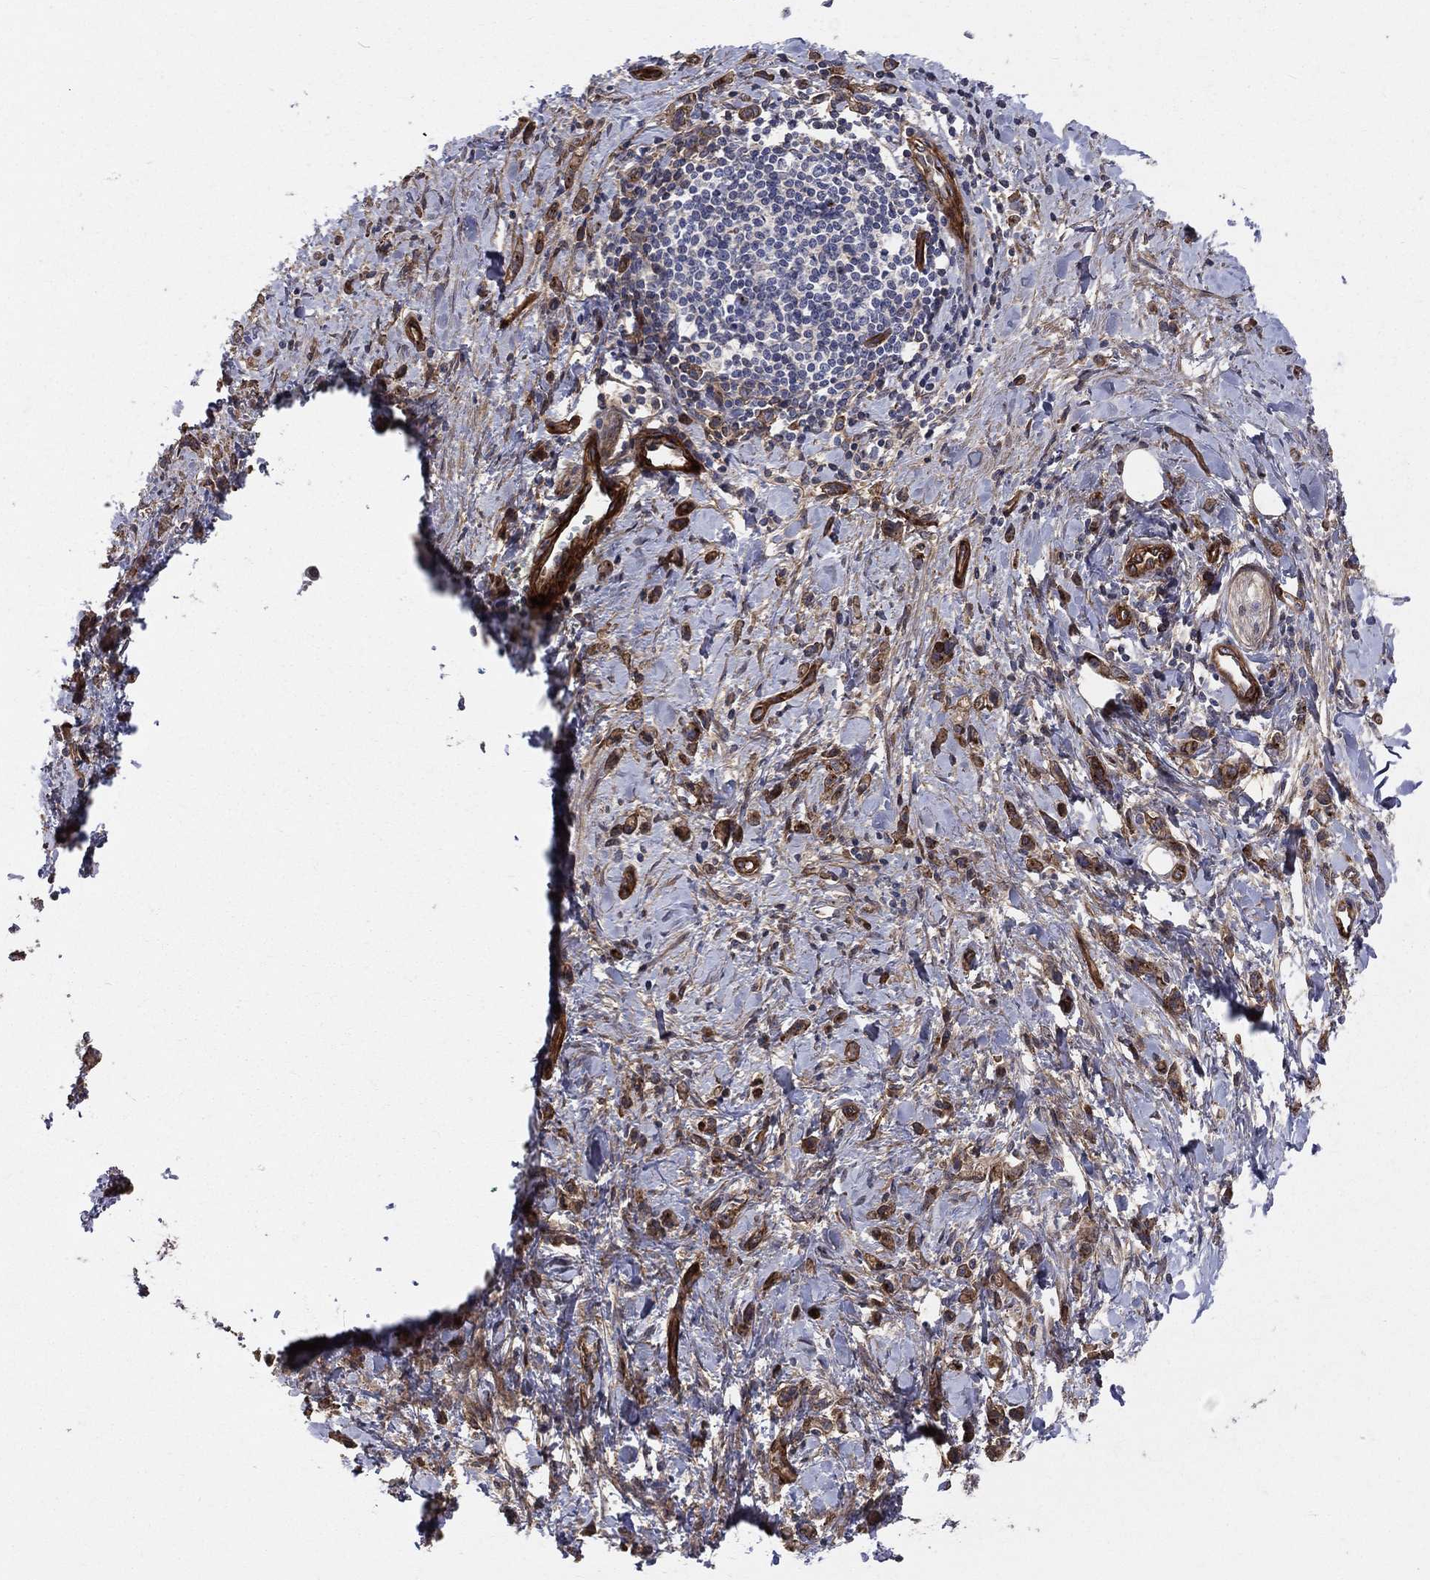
{"staining": {"intensity": "strong", "quantity": "25%-75%", "location": "cytoplasmic/membranous"}, "tissue": "stomach cancer", "cell_type": "Tumor cells", "image_type": "cancer", "snomed": [{"axis": "morphology", "description": "Adenocarcinoma, NOS"}, {"axis": "topography", "description": "Stomach"}], "caption": "Tumor cells exhibit high levels of strong cytoplasmic/membranous expression in about 25%-75% of cells in human stomach cancer.", "gene": "ENTPD1", "patient": {"sex": "male", "age": 77}}